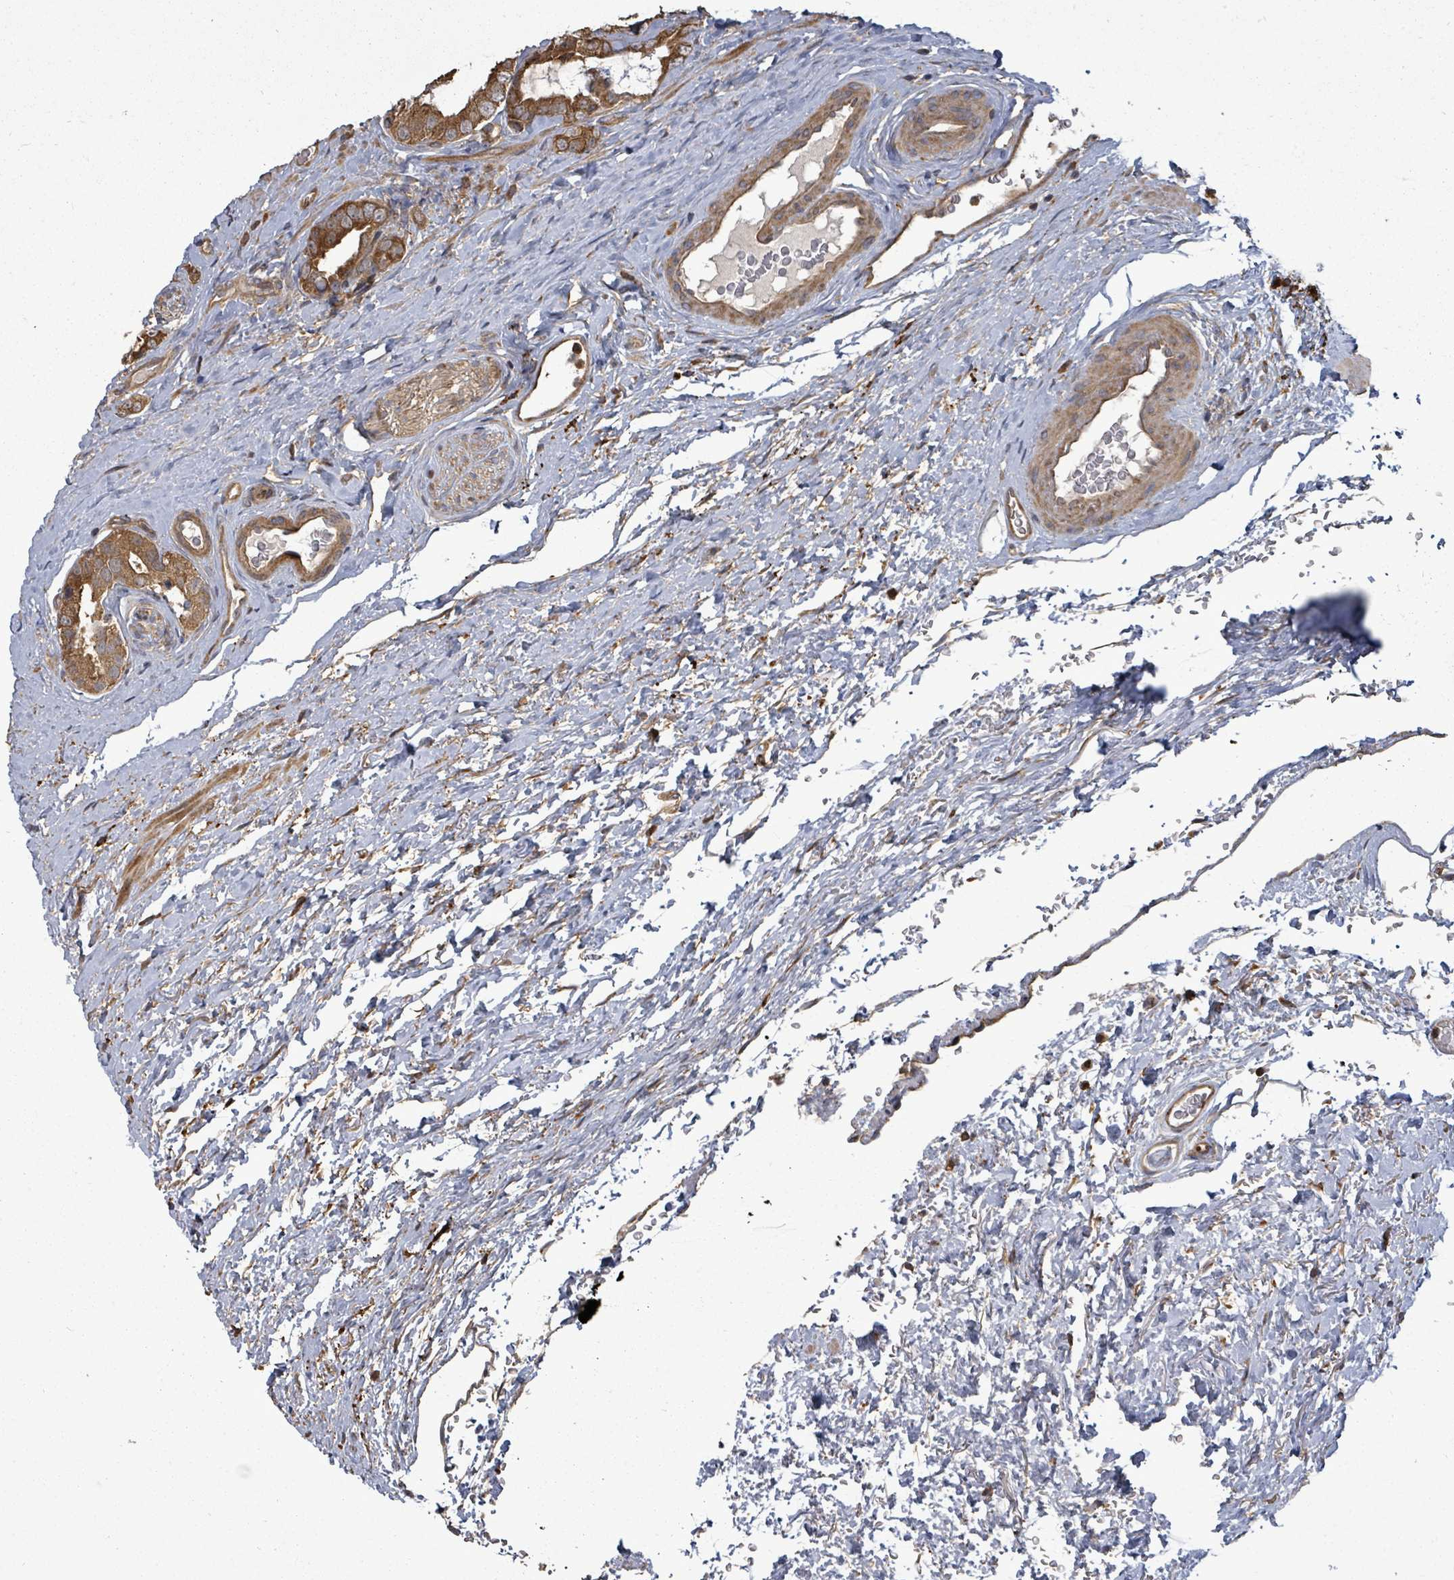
{"staining": {"intensity": "strong", "quantity": ">75%", "location": "cytoplasmic/membranous"}, "tissue": "prostate cancer", "cell_type": "Tumor cells", "image_type": "cancer", "snomed": [{"axis": "morphology", "description": "Adenocarcinoma, High grade"}, {"axis": "topography", "description": "Prostate"}], "caption": "The image shows a brown stain indicating the presence of a protein in the cytoplasmic/membranous of tumor cells in high-grade adenocarcinoma (prostate). The staining was performed using DAB to visualize the protein expression in brown, while the nuclei were stained in blue with hematoxylin (Magnification: 20x).", "gene": "EIF3C", "patient": {"sex": "male", "age": 71}}